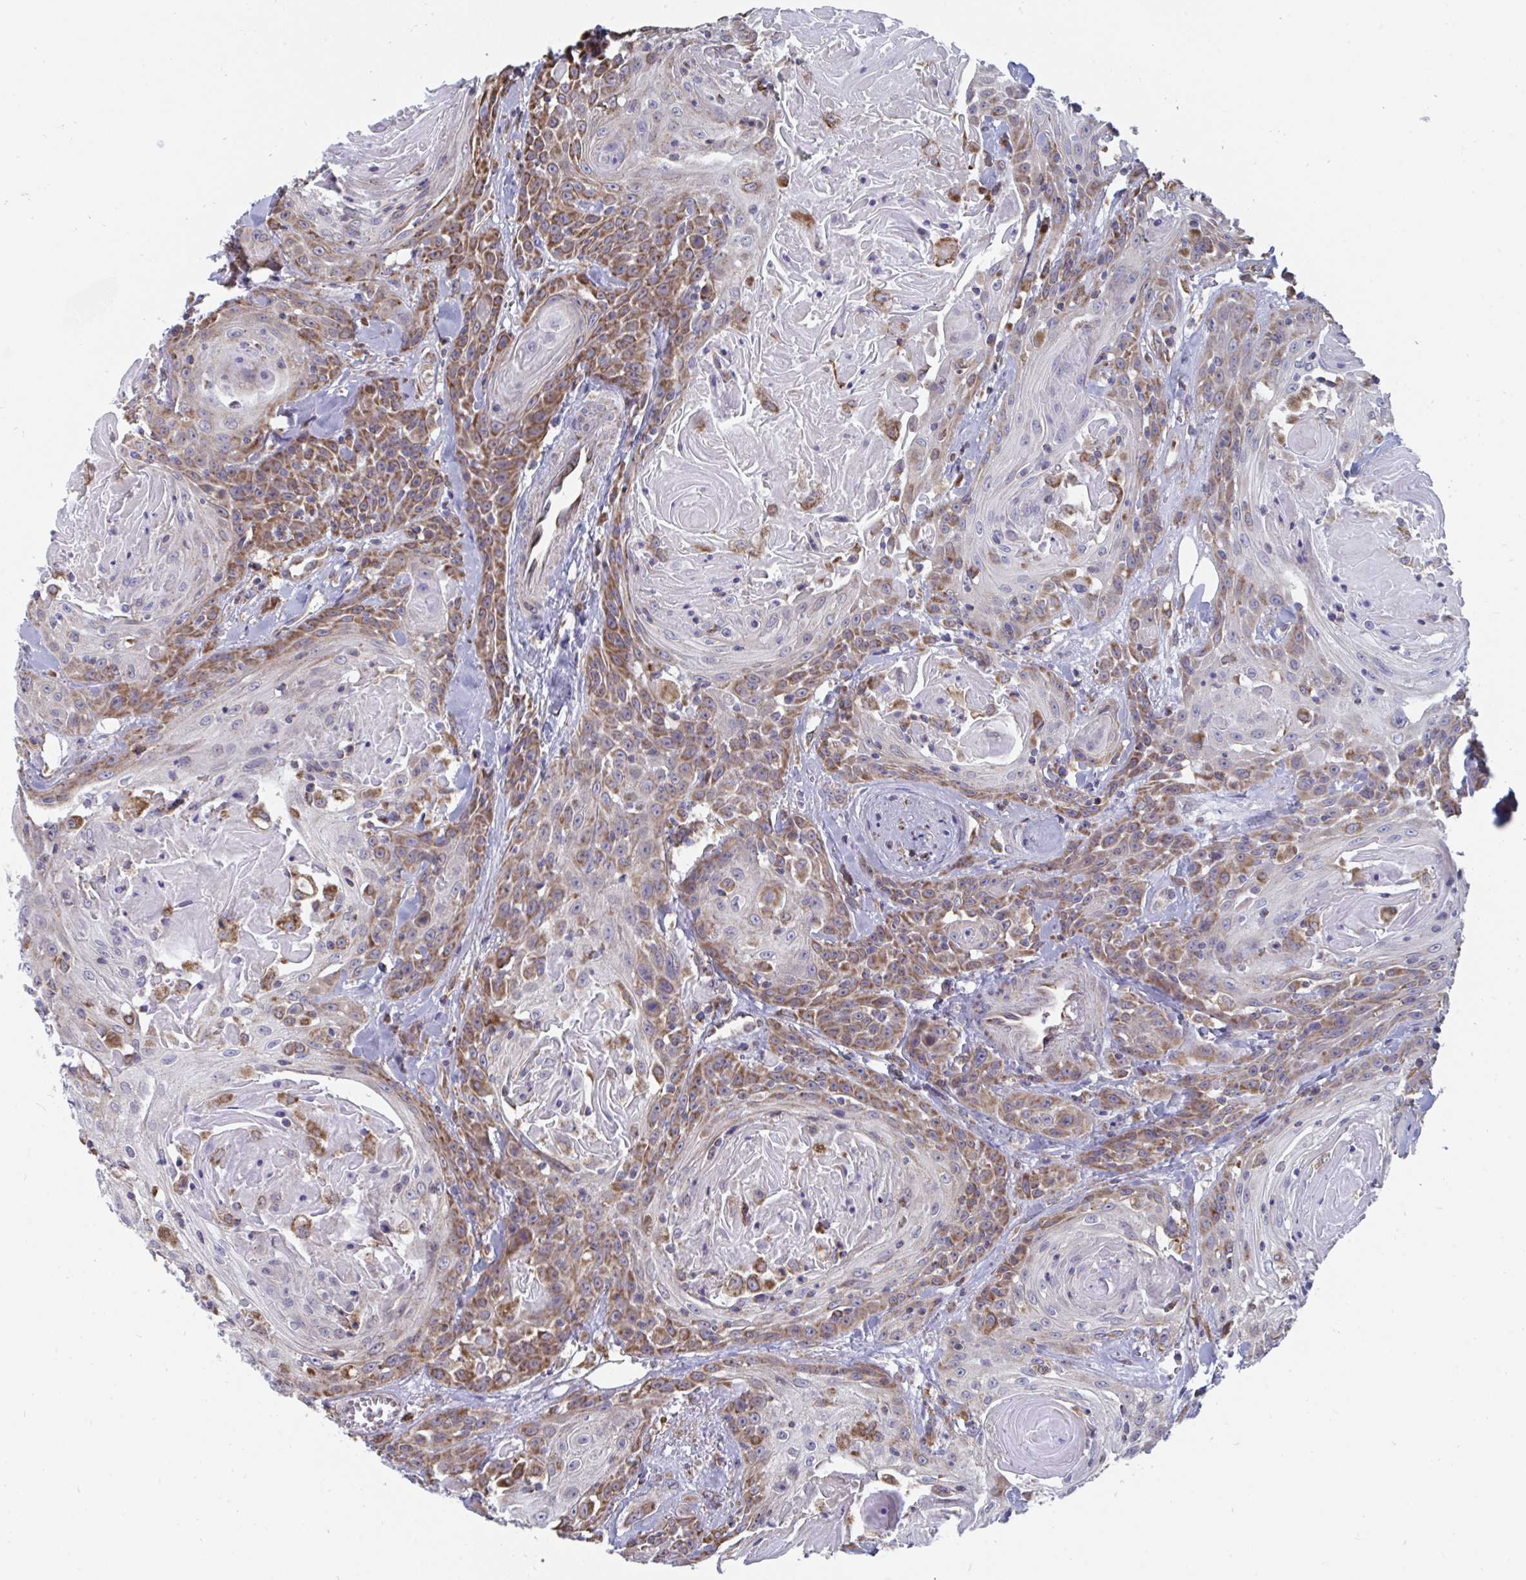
{"staining": {"intensity": "moderate", "quantity": "<25%", "location": "cytoplasmic/membranous"}, "tissue": "head and neck cancer", "cell_type": "Tumor cells", "image_type": "cancer", "snomed": [{"axis": "morphology", "description": "Squamous cell carcinoma, NOS"}, {"axis": "topography", "description": "Head-Neck"}], "caption": "Protein staining by immunohistochemistry reveals moderate cytoplasmic/membranous expression in approximately <25% of tumor cells in head and neck cancer.", "gene": "ELAVL1", "patient": {"sex": "female", "age": 84}}